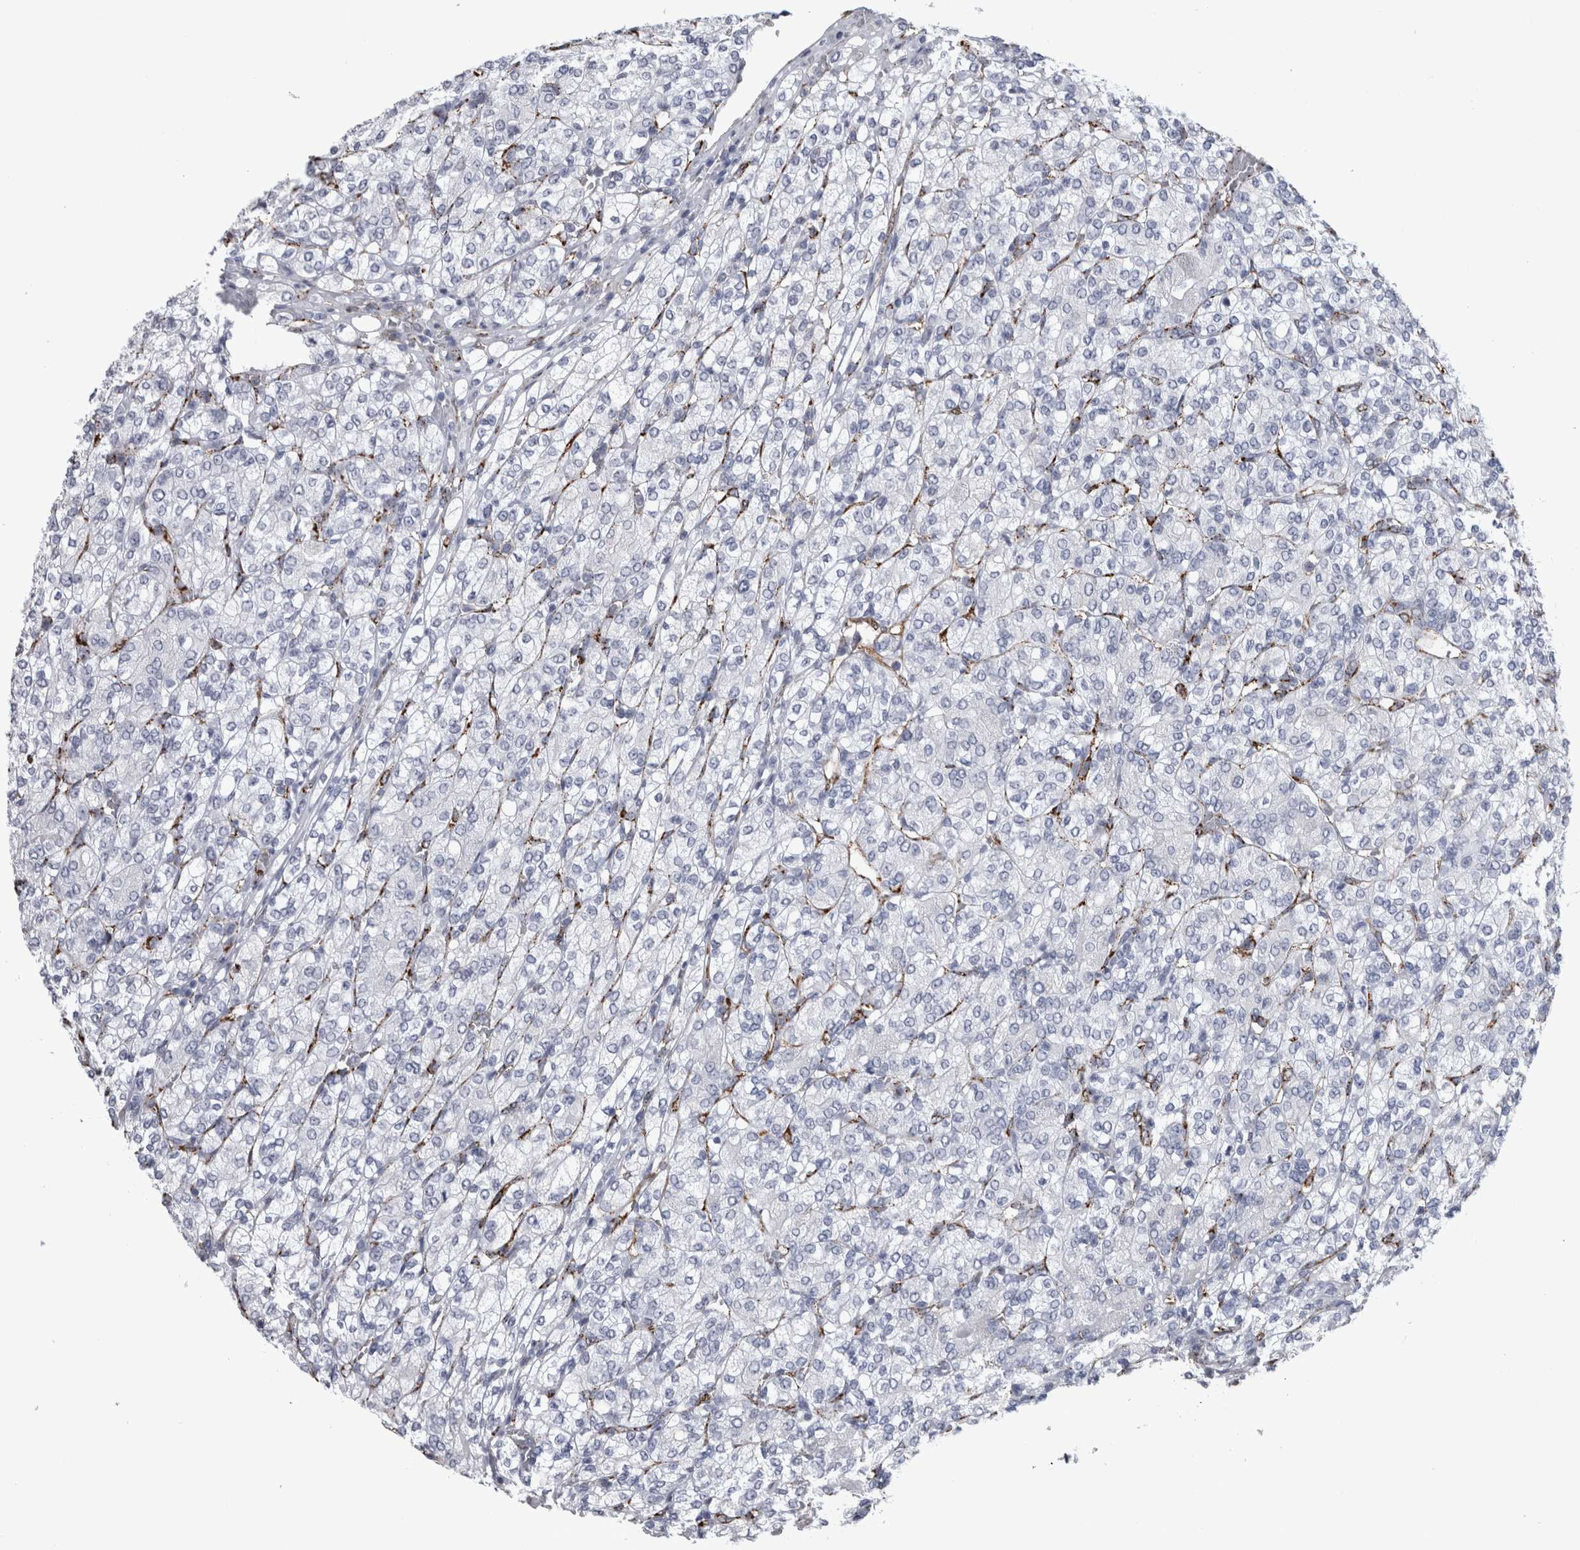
{"staining": {"intensity": "negative", "quantity": "none", "location": "none"}, "tissue": "renal cancer", "cell_type": "Tumor cells", "image_type": "cancer", "snomed": [{"axis": "morphology", "description": "Adenocarcinoma, NOS"}, {"axis": "topography", "description": "Kidney"}], "caption": "This is an immunohistochemistry image of human adenocarcinoma (renal). There is no staining in tumor cells.", "gene": "ACOT7", "patient": {"sex": "male", "age": 77}}